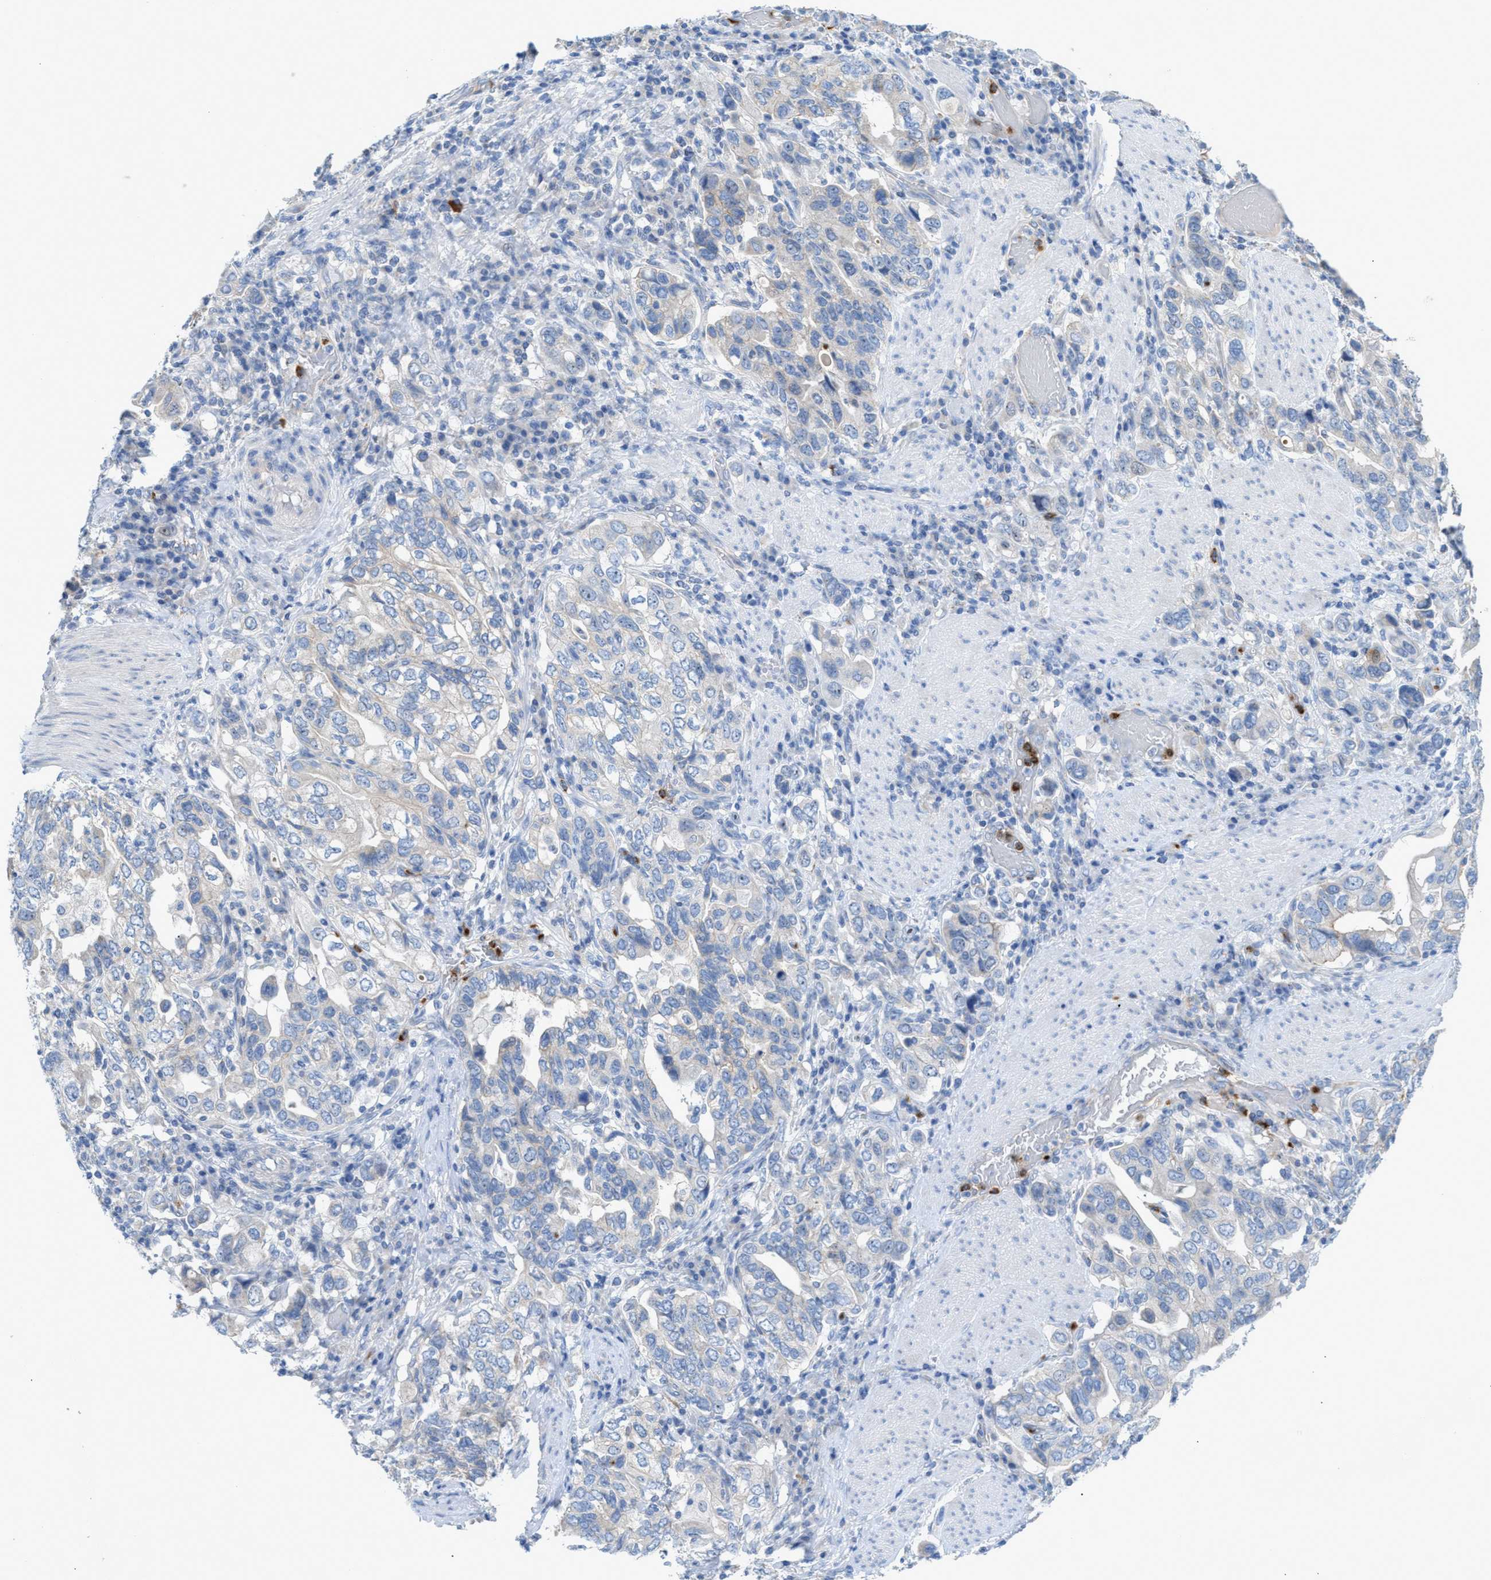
{"staining": {"intensity": "negative", "quantity": "none", "location": "none"}, "tissue": "stomach cancer", "cell_type": "Tumor cells", "image_type": "cancer", "snomed": [{"axis": "morphology", "description": "Adenocarcinoma, NOS"}, {"axis": "topography", "description": "Stomach, upper"}], "caption": "Image shows no significant protein expression in tumor cells of stomach adenocarcinoma.", "gene": "CMTM1", "patient": {"sex": "male", "age": 62}}